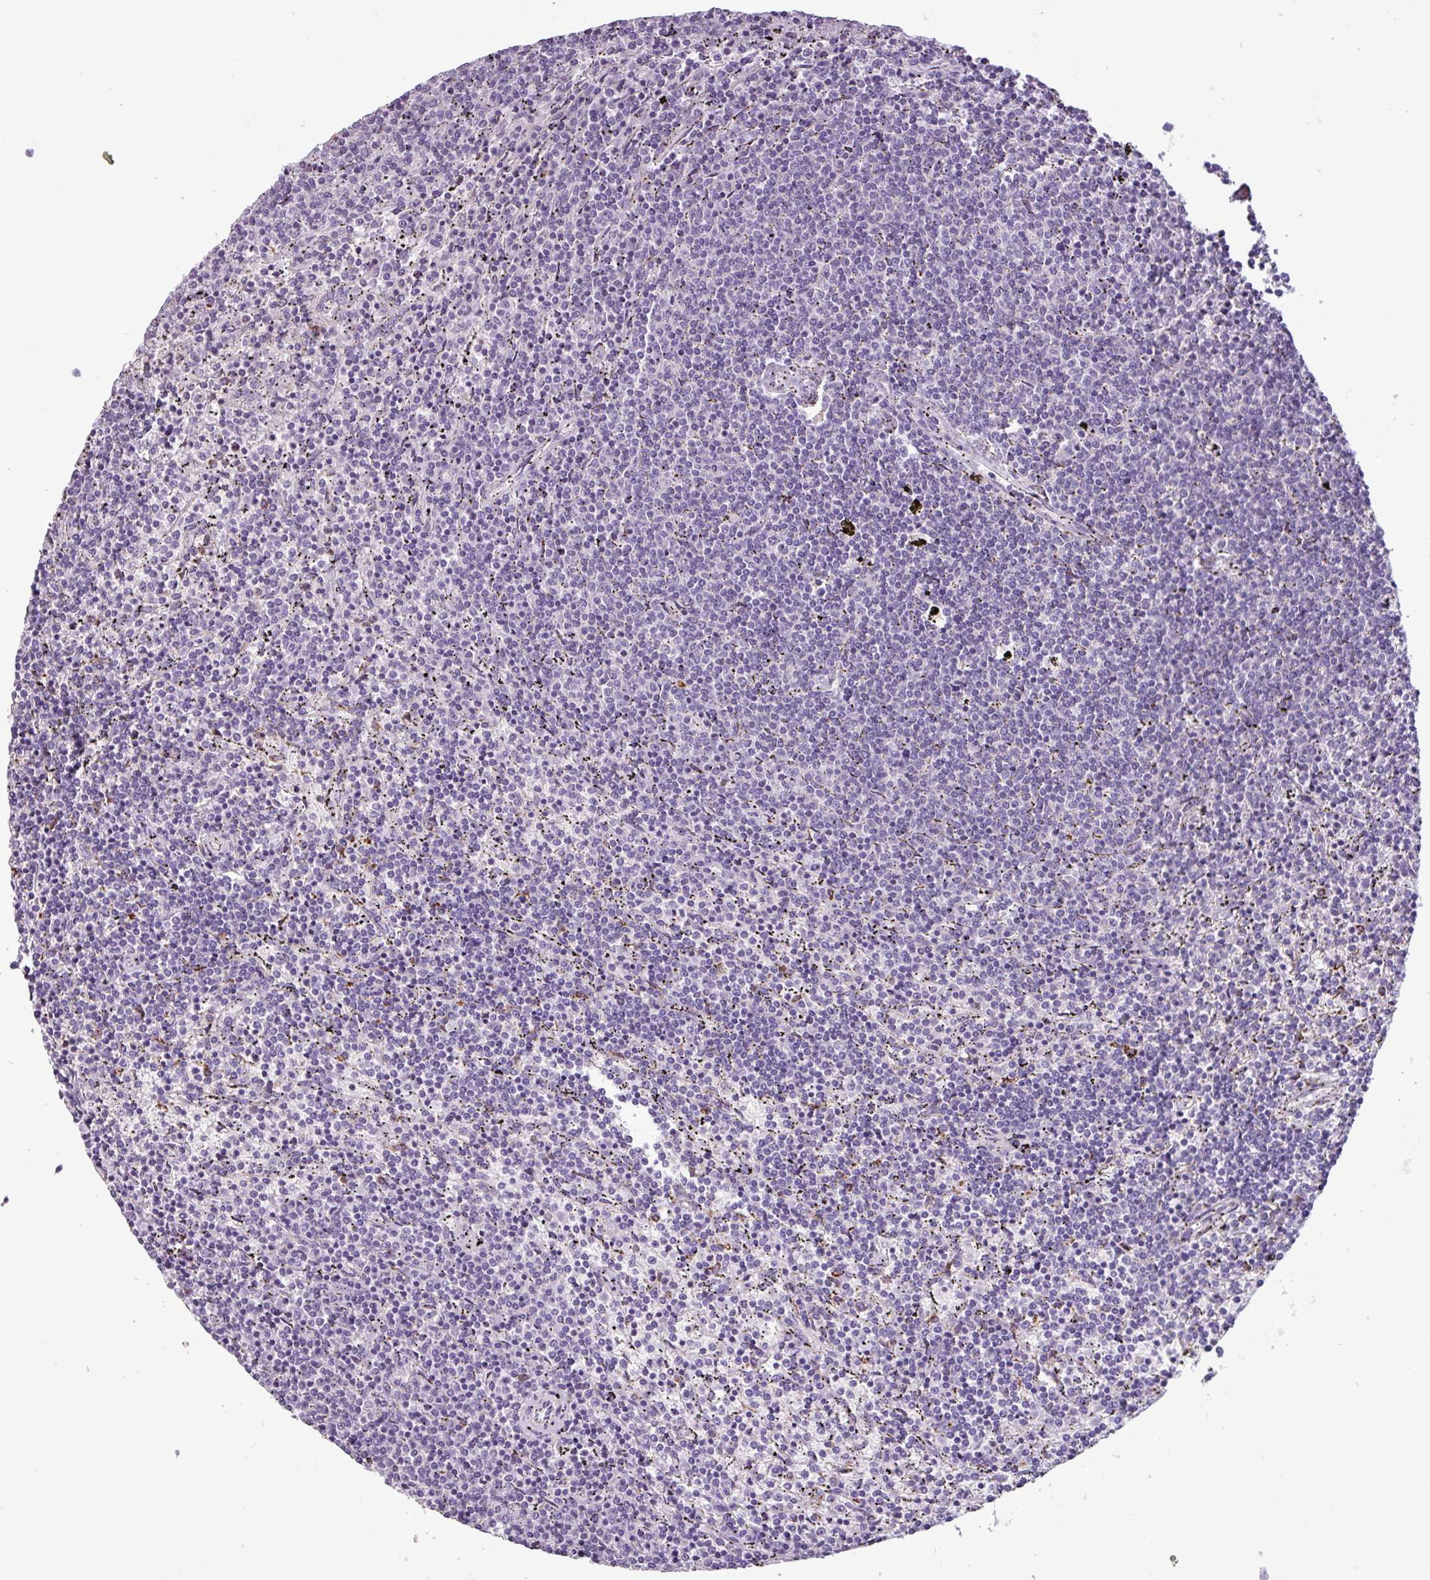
{"staining": {"intensity": "negative", "quantity": "none", "location": "none"}, "tissue": "lymphoma", "cell_type": "Tumor cells", "image_type": "cancer", "snomed": [{"axis": "morphology", "description": "Malignant lymphoma, non-Hodgkin's type, Low grade"}, {"axis": "topography", "description": "Spleen"}], "caption": "There is no significant staining in tumor cells of malignant lymphoma, non-Hodgkin's type (low-grade). Nuclei are stained in blue.", "gene": "ZNF667", "patient": {"sex": "female", "age": 50}}